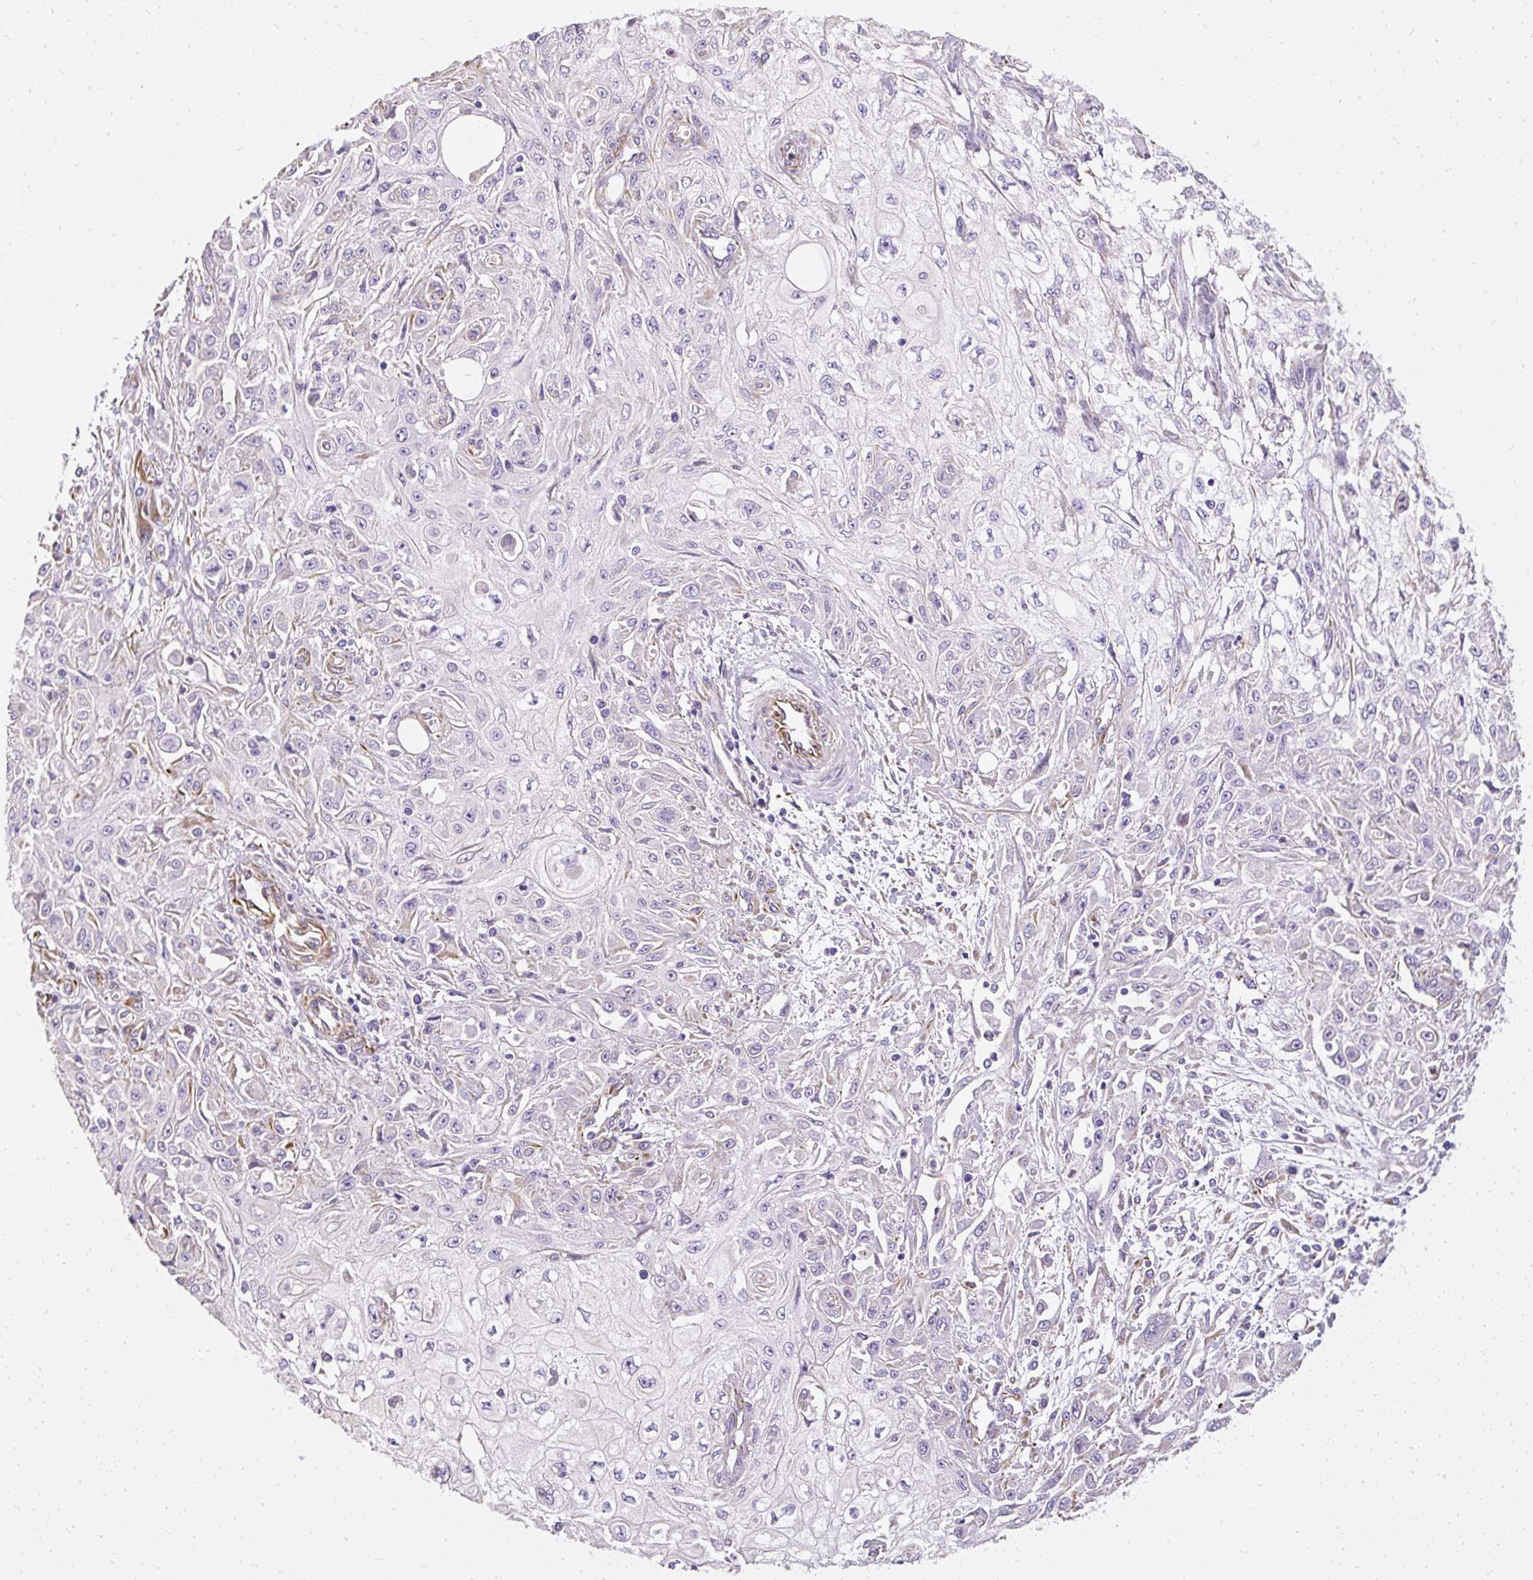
{"staining": {"intensity": "negative", "quantity": "none", "location": "none"}, "tissue": "skin cancer", "cell_type": "Tumor cells", "image_type": "cancer", "snomed": [{"axis": "morphology", "description": "Squamous cell carcinoma, NOS"}, {"axis": "morphology", "description": "Squamous cell carcinoma, metastatic, NOS"}, {"axis": "topography", "description": "Skin"}, {"axis": "topography", "description": "Lymph node"}], "caption": "This is an IHC image of human skin cancer. There is no expression in tumor cells.", "gene": "PLS1", "patient": {"sex": "male", "age": 75}}